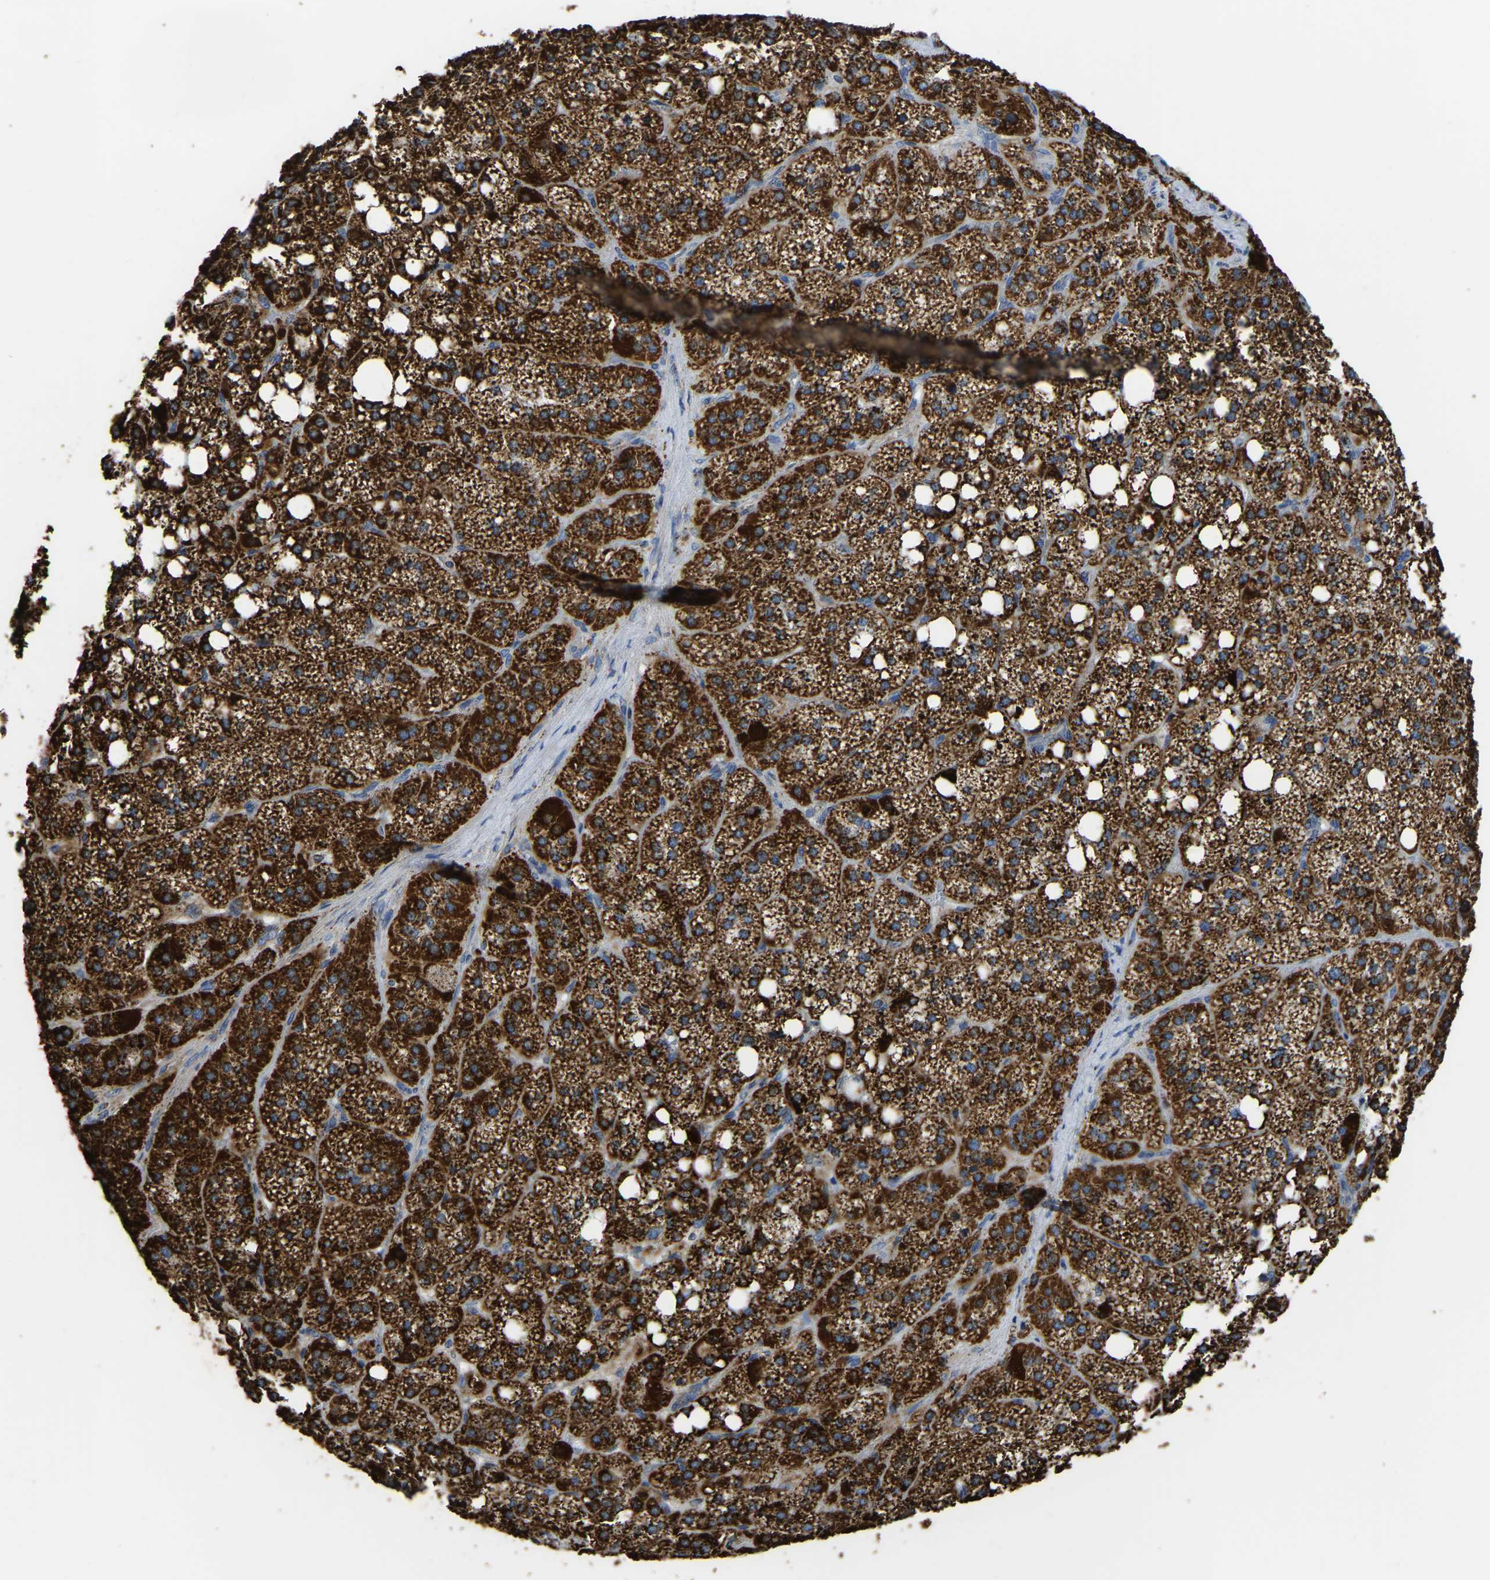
{"staining": {"intensity": "strong", "quantity": ">75%", "location": "cytoplasmic/membranous"}, "tissue": "adrenal gland", "cell_type": "Glandular cells", "image_type": "normal", "snomed": [{"axis": "morphology", "description": "Normal tissue, NOS"}, {"axis": "topography", "description": "Adrenal gland"}], "caption": "High-power microscopy captured an immunohistochemistry (IHC) micrograph of normal adrenal gland, revealing strong cytoplasmic/membranous expression in about >75% of glandular cells.", "gene": "ETFA", "patient": {"sex": "female", "age": 59}}